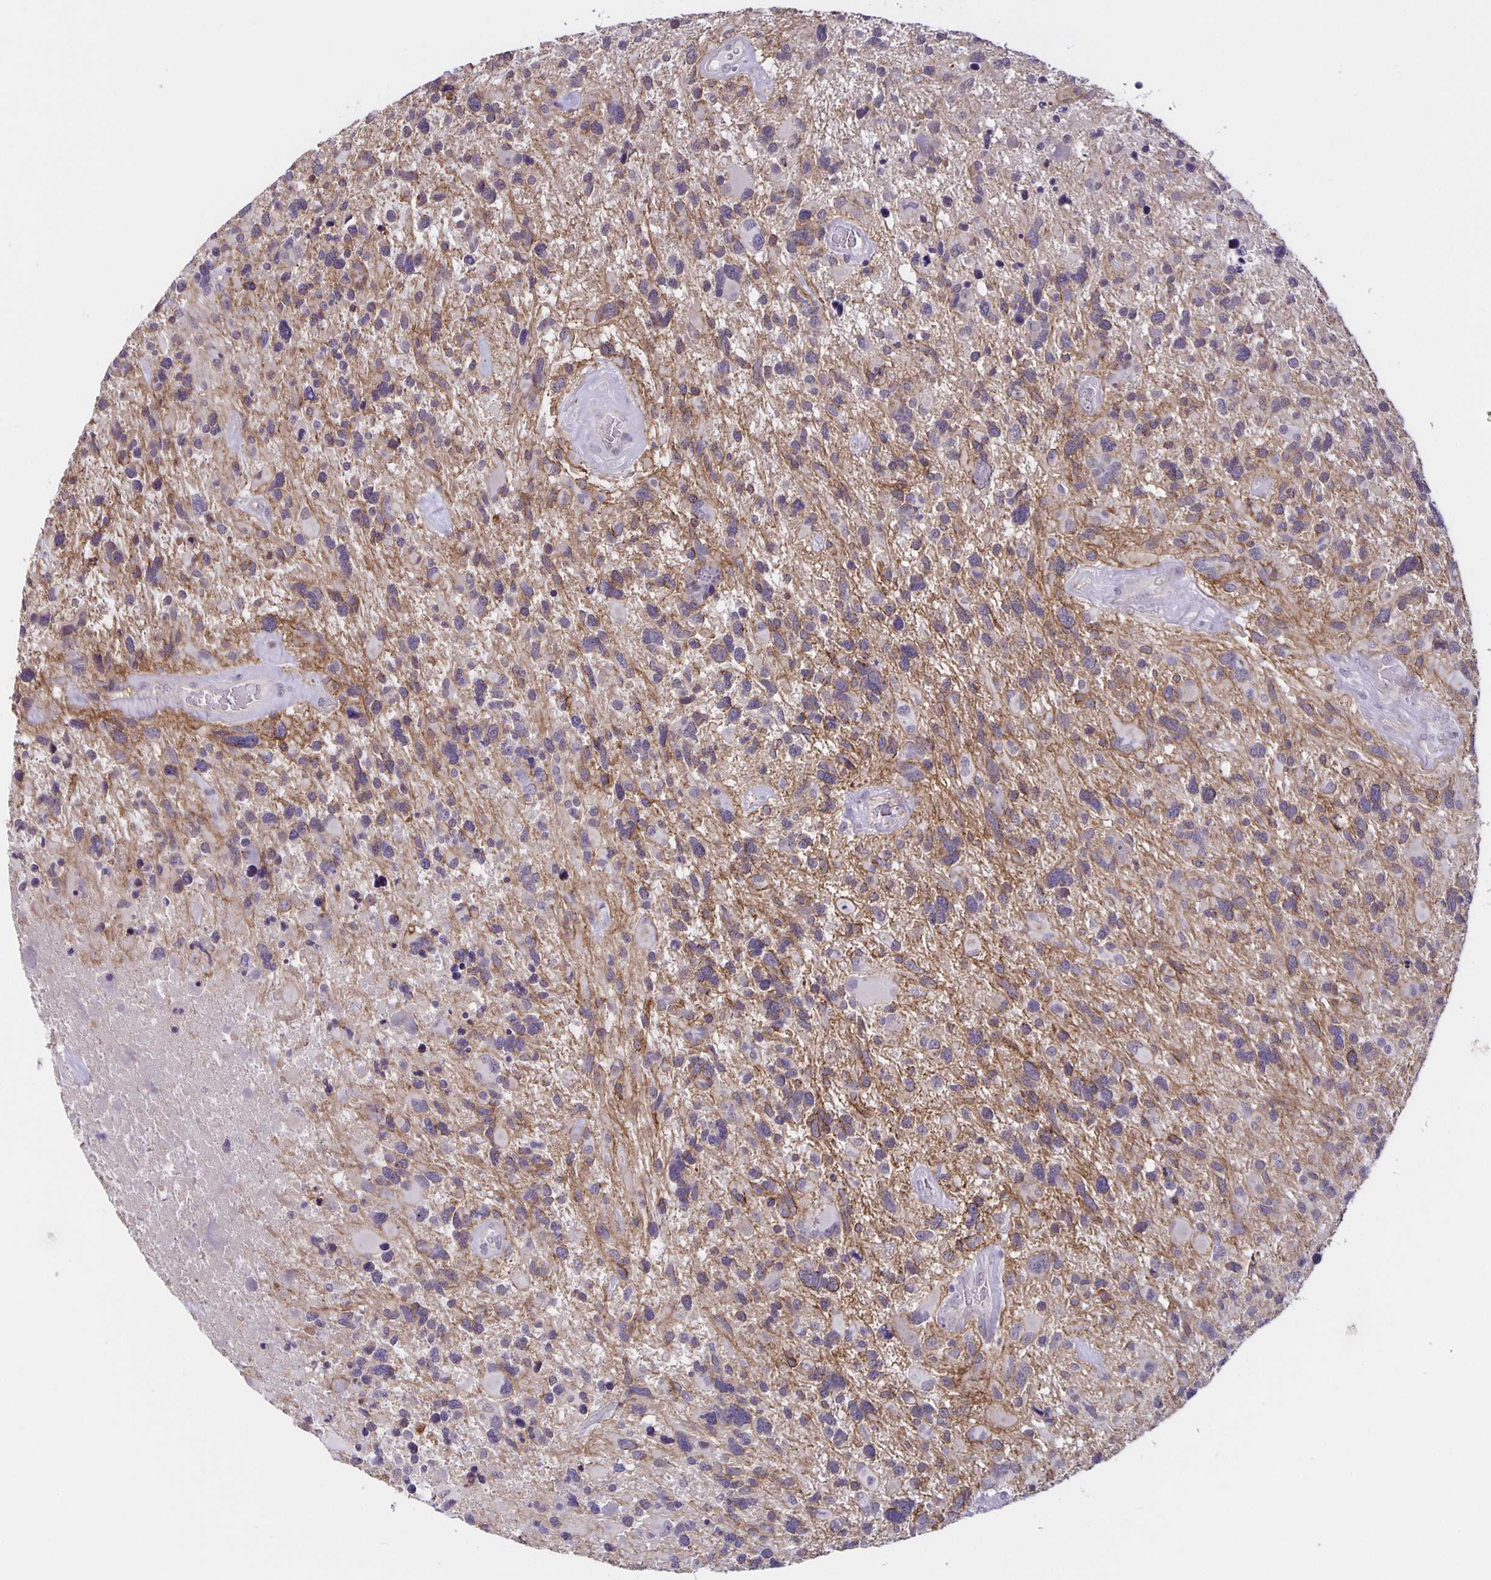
{"staining": {"intensity": "weak", "quantity": "<25%", "location": "cytoplasmic/membranous"}, "tissue": "glioma", "cell_type": "Tumor cells", "image_type": "cancer", "snomed": [{"axis": "morphology", "description": "Glioma, malignant, High grade"}, {"axis": "topography", "description": "Brain"}], "caption": "This is an immunohistochemistry (IHC) histopathology image of malignant glioma (high-grade). There is no expression in tumor cells.", "gene": "ARVCF", "patient": {"sex": "male", "age": 49}}